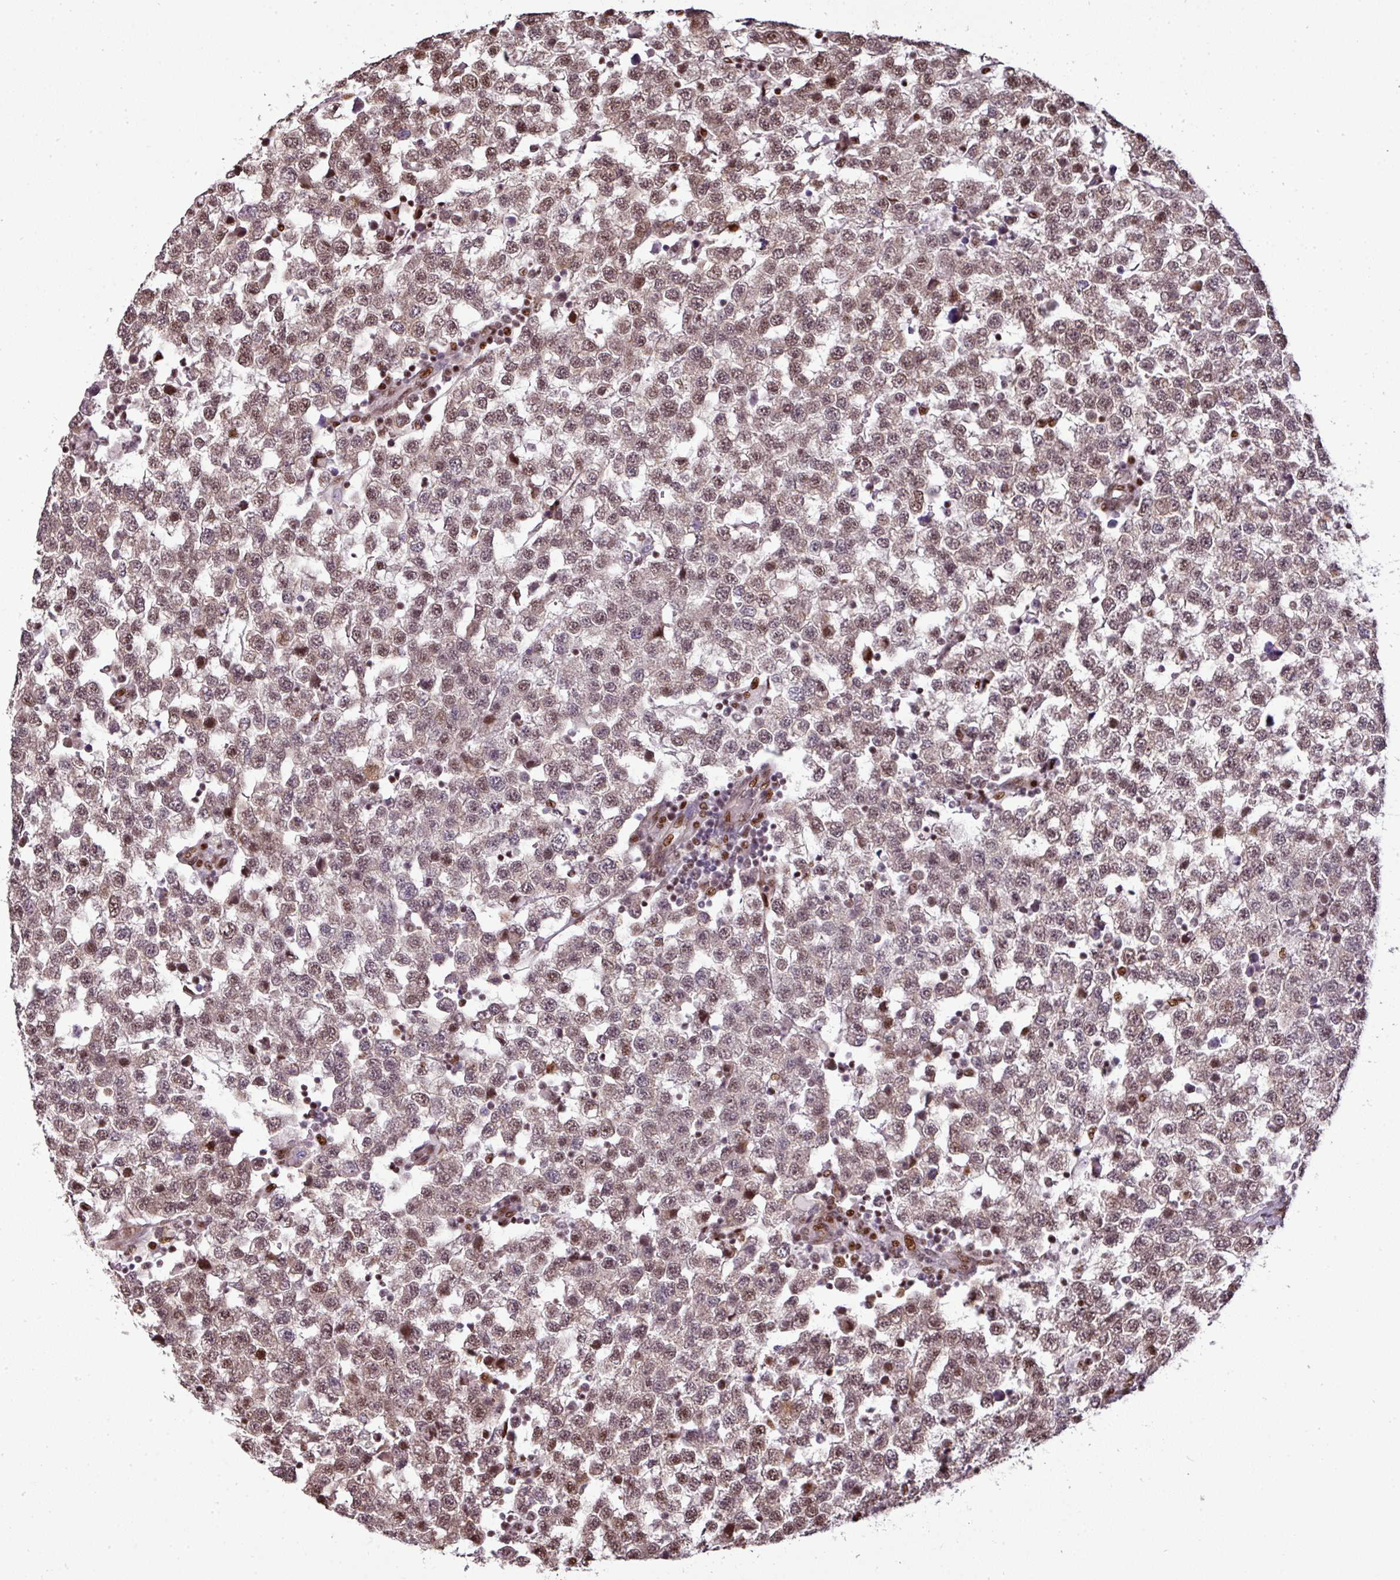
{"staining": {"intensity": "moderate", "quantity": ">75%", "location": "nuclear"}, "tissue": "testis cancer", "cell_type": "Tumor cells", "image_type": "cancer", "snomed": [{"axis": "morphology", "description": "Seminoma, NOS"}, {"axis": "topography", "description": "Testis"}], "caption": "Immunohistochemistry micrograph of testis cancer stained for a protein (brown), which reveals medium levels of moderate nuclear positivity in about >75% of tumor cells.", "gene": "MYSM1", "patient": {"sex": "male", "age": 34}}